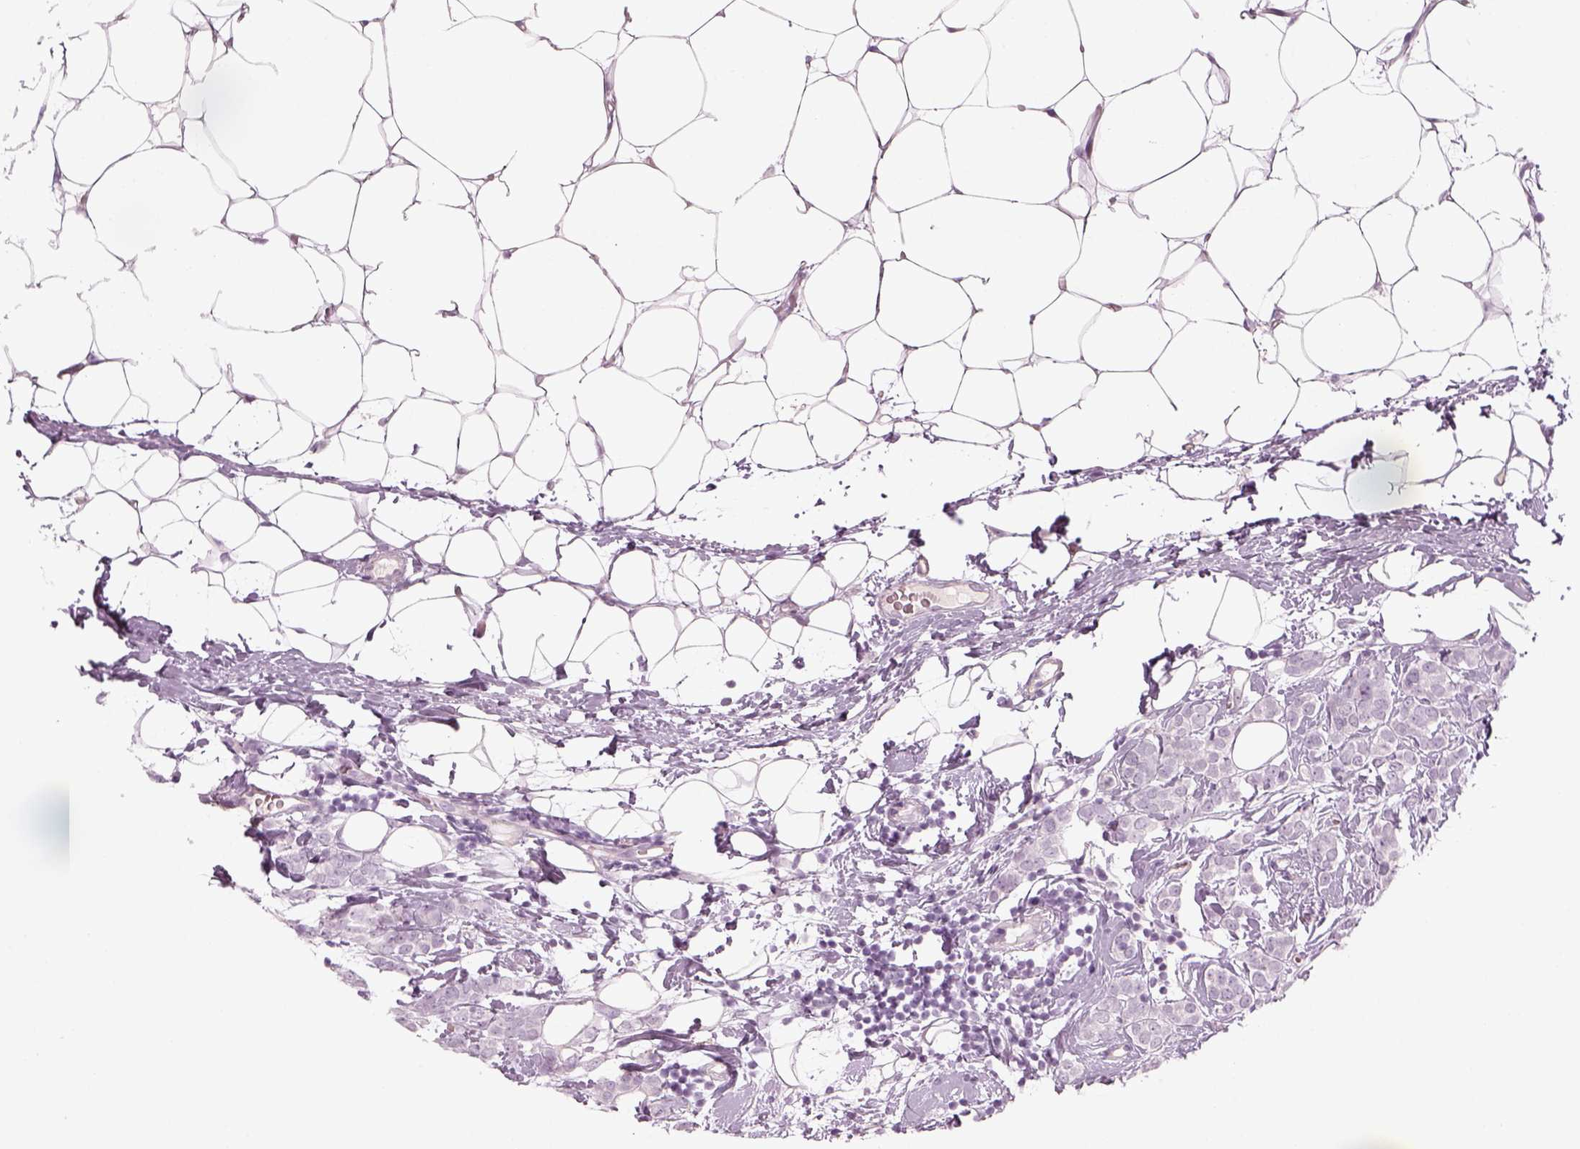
{"staining": {"intensity": "negative", "quantity": "none", "location": "none"}, "tissue": "breast cancer", "cell_type": "Tumor cells", "image_type": "cancer", "snomed": [{"axis": "morphology", "description": "Lobular carcinoma"}, {"axis": "topography", "description": "Breast"}], "caption": "An IHC histopathology image of breast cancer is shown. There is no staining in tumor cells of breast cancer.", "gene": "GAS2L2", "patient": {"sex": "female", "age": 49}}